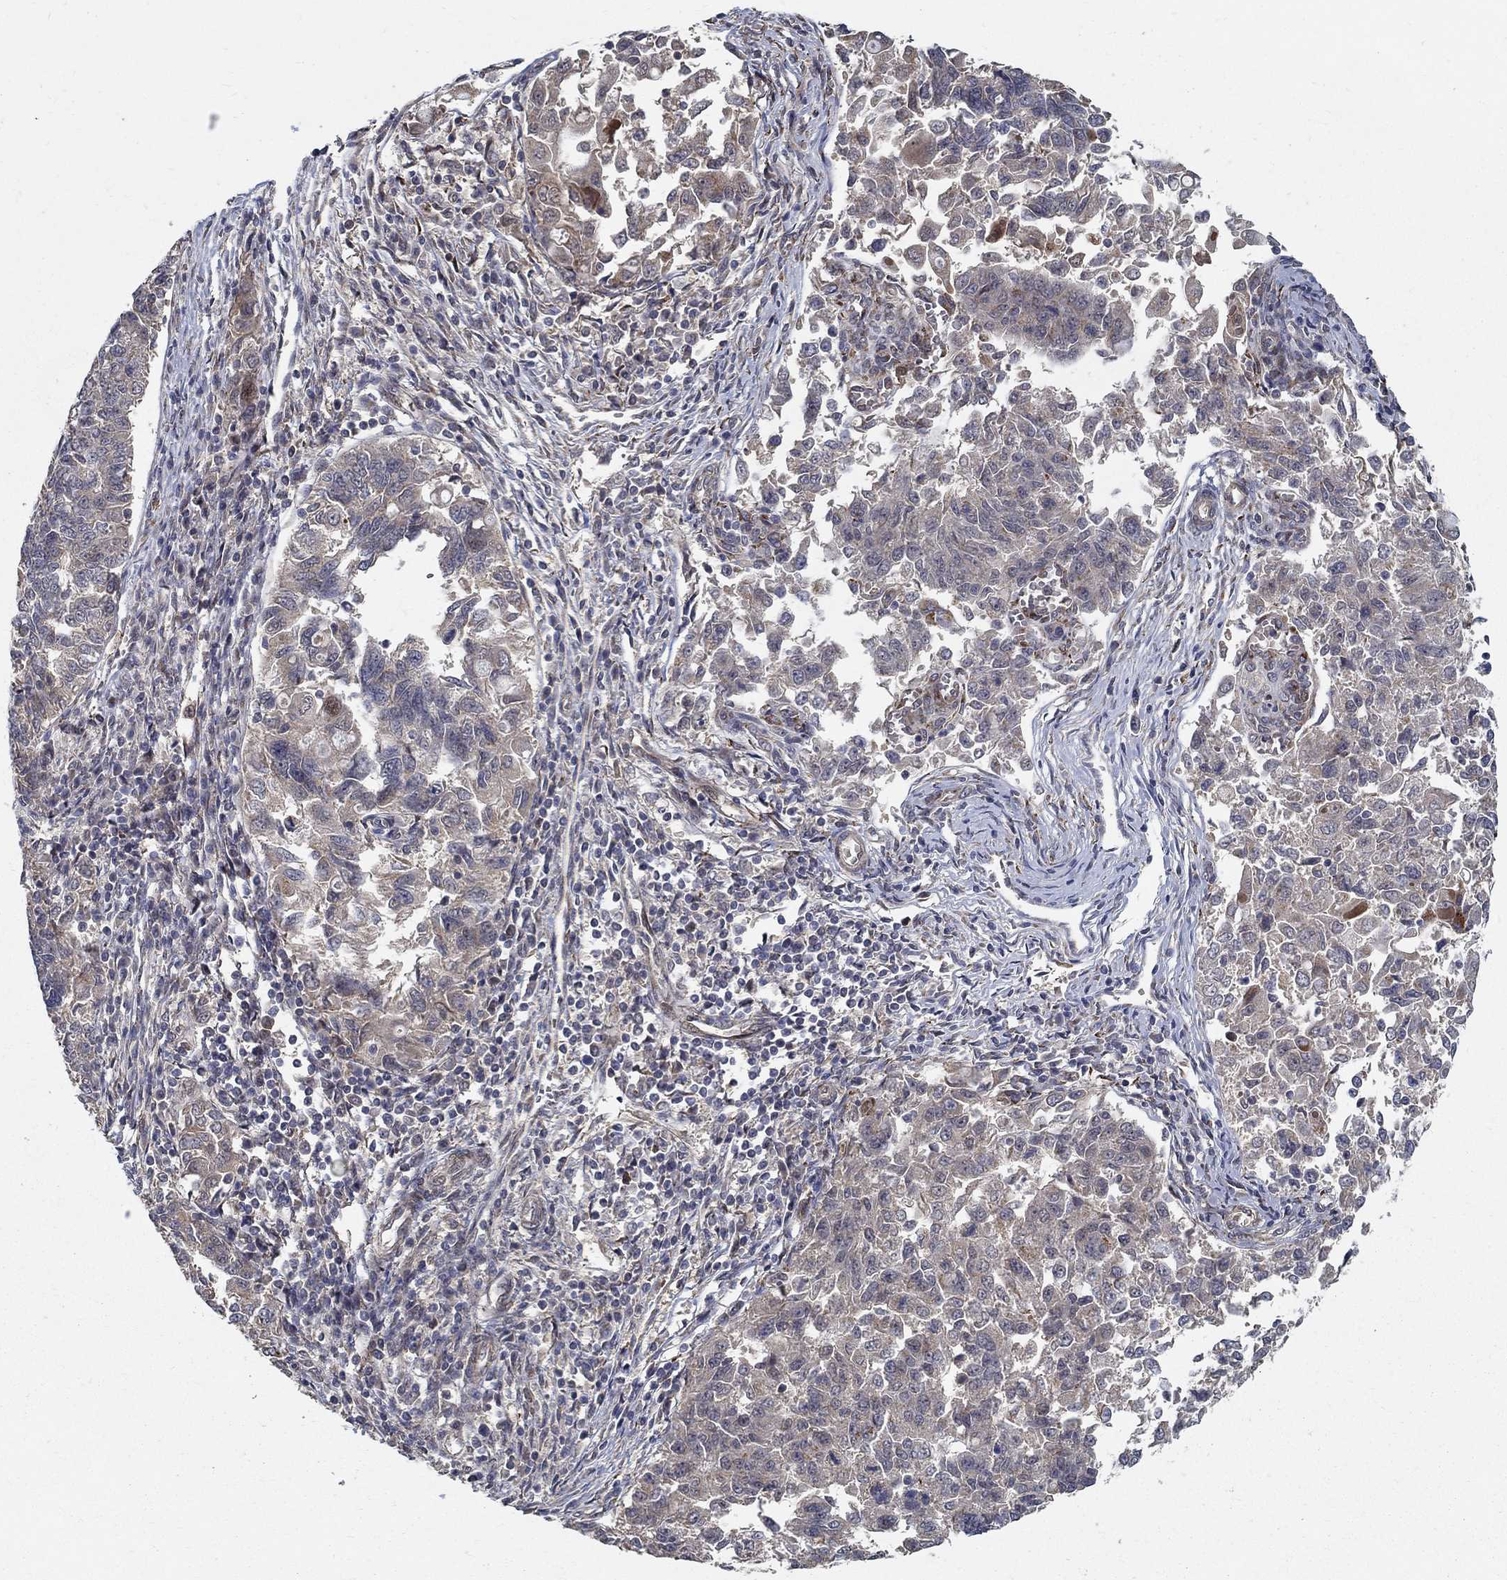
{"staining": {"intensity": "weak", "quantity": "25%-75%", "location": "cytoplasmic/membranous"}, "tissue": "endometrial cancer", "cell_type": "Tumor cells", "image_type": "cancer", "snomed": [{"axis": "morphology", "description": "Adenocarcinoma, NOS"}, {"axis": "topography", "description": "Endometrium"}], "caption": "This is a histology image of immunohistochemistry staining of endometrial adenocarcinoma, which shows weak positivity in the cytoplasmic/membranous of tumor cells.", "gene": "ZNF594", "patient": {"sex": "female", "age": 43}}